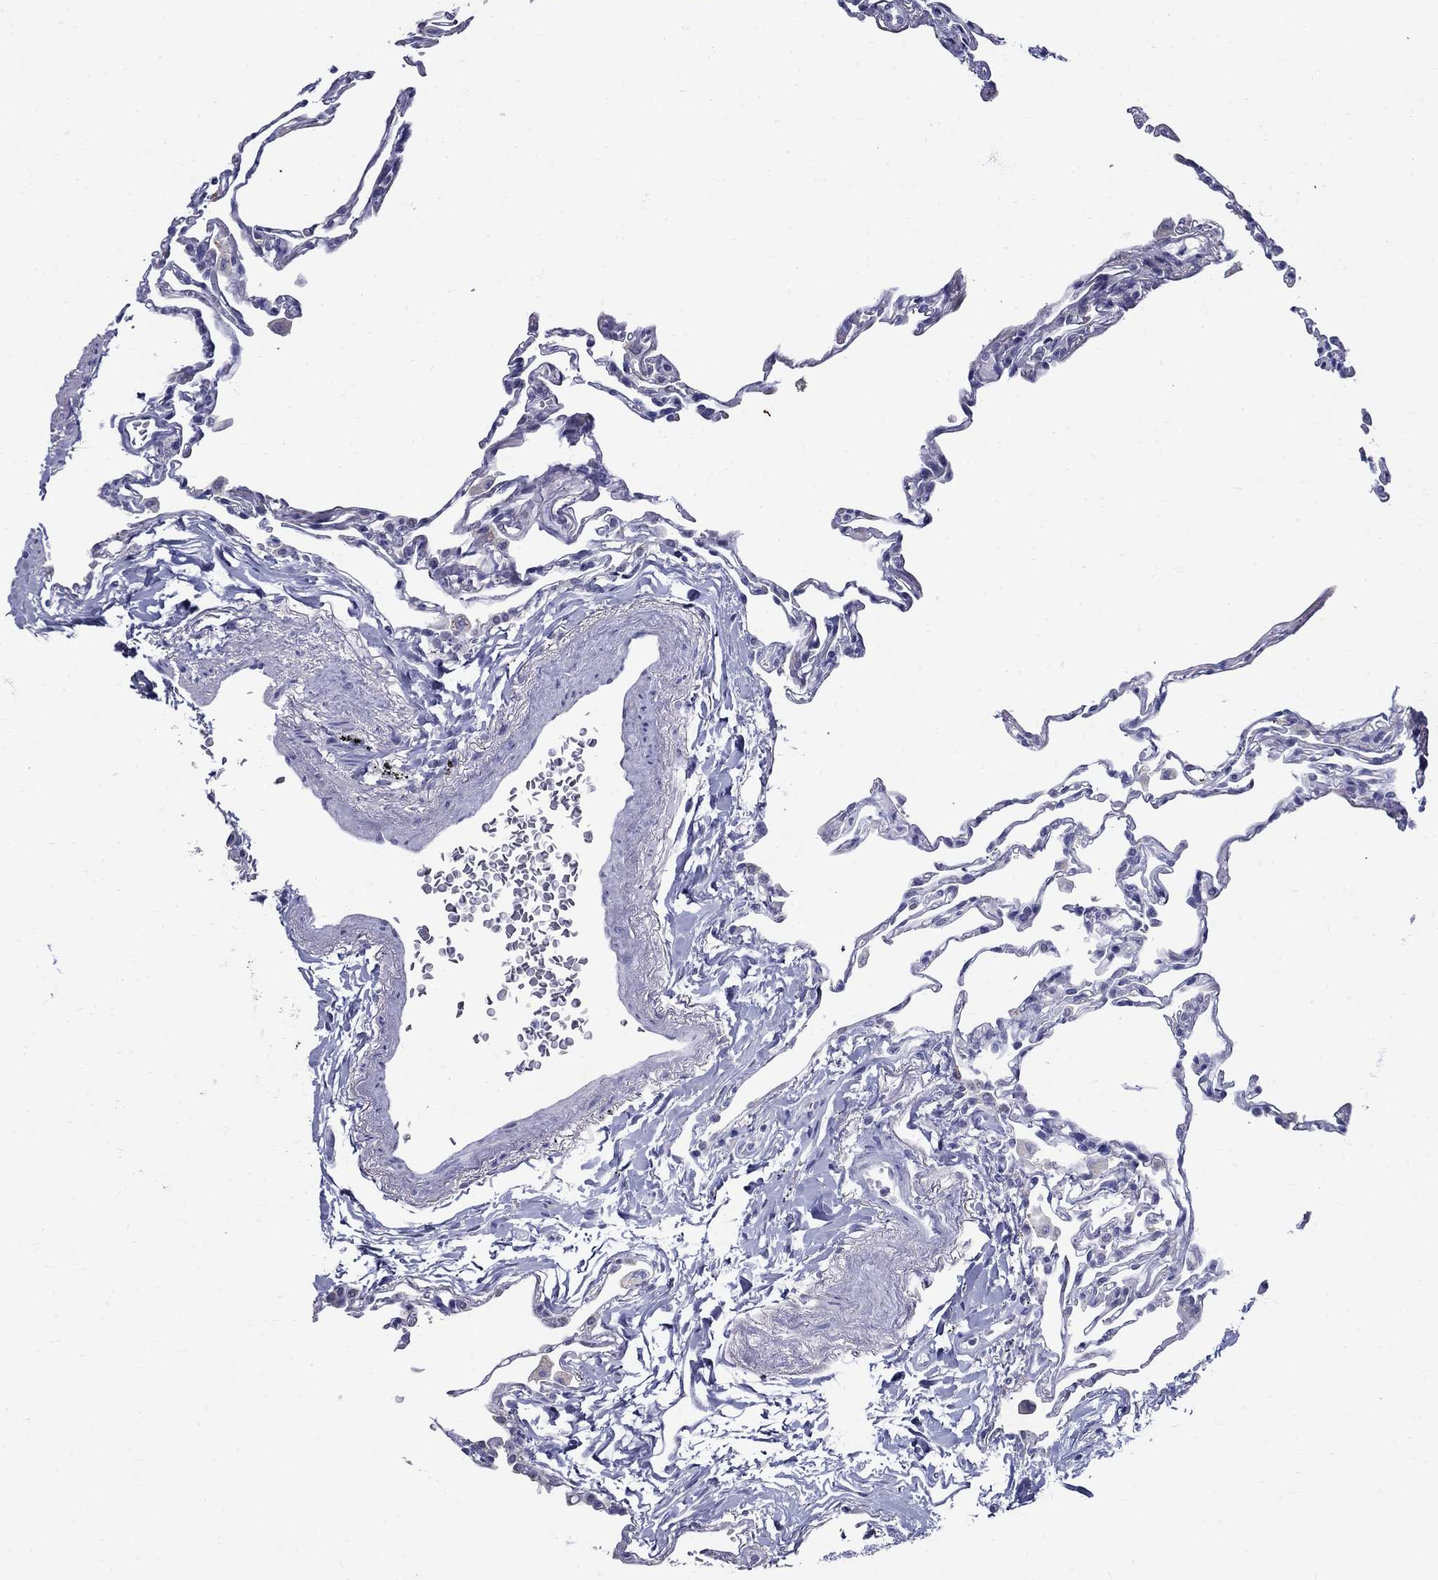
{"staining": {"intensity": "negative", "quantity": "none", "location": "none"}, "tissue": "lung", "cell_type": "Alveolar cells", "image_type": "normal", "snomed": [{"axis": "morphology", "description": "Normal tissue, NOS"}, {"axis": "topography", "description": "Lung"}], "caption": "The micrograph demonstrates no staining of alveolar cells in unremarkable lung. Nuclei are stained in blue.", "gene": "C4orf19", "patient": {"sex": "female", "age": 57}}